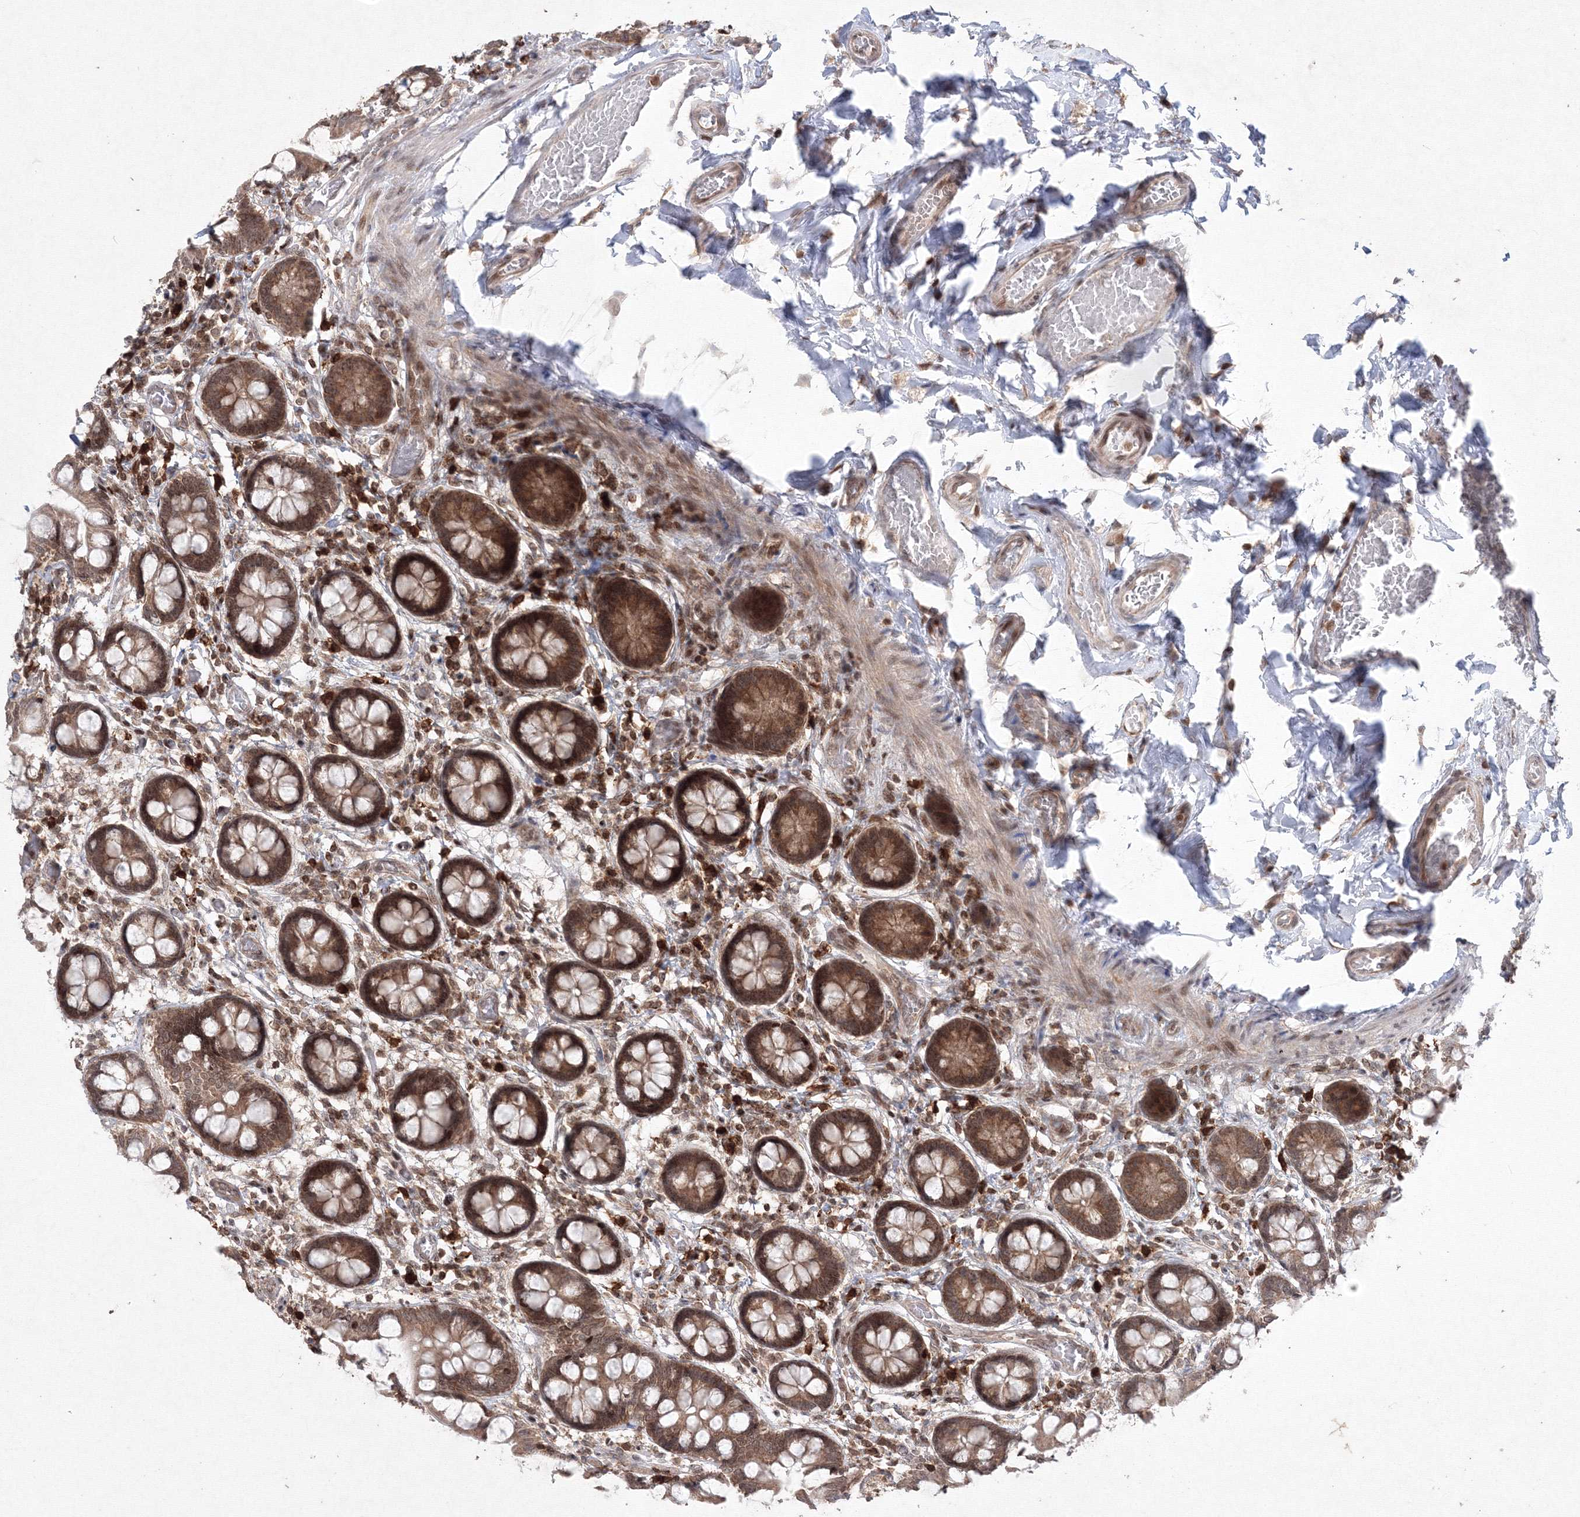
{"staining": {"intensity": "moderate", "quantity": ">75%", "location": "cytoplasmic/membranous,nuclear"}, "tissue": "small intestine", "cell_type": "Glandular cells", "image_type": "normal", "snomed": [{"axis": "morphology", "description": "Normal tissue, NOS"}, {"axis": "topography", "description": "Small intestine"}], "caption": "Protein staining of normal small intestine displays moderate cytoplasmic/membranous,nuclear expression in about >75% of glandular cells. (brown staining indicates protein expression, while blue staining denotes nuclei).", "gene": "MKRN2", "patient": {"sex": "male", "age": 52}}